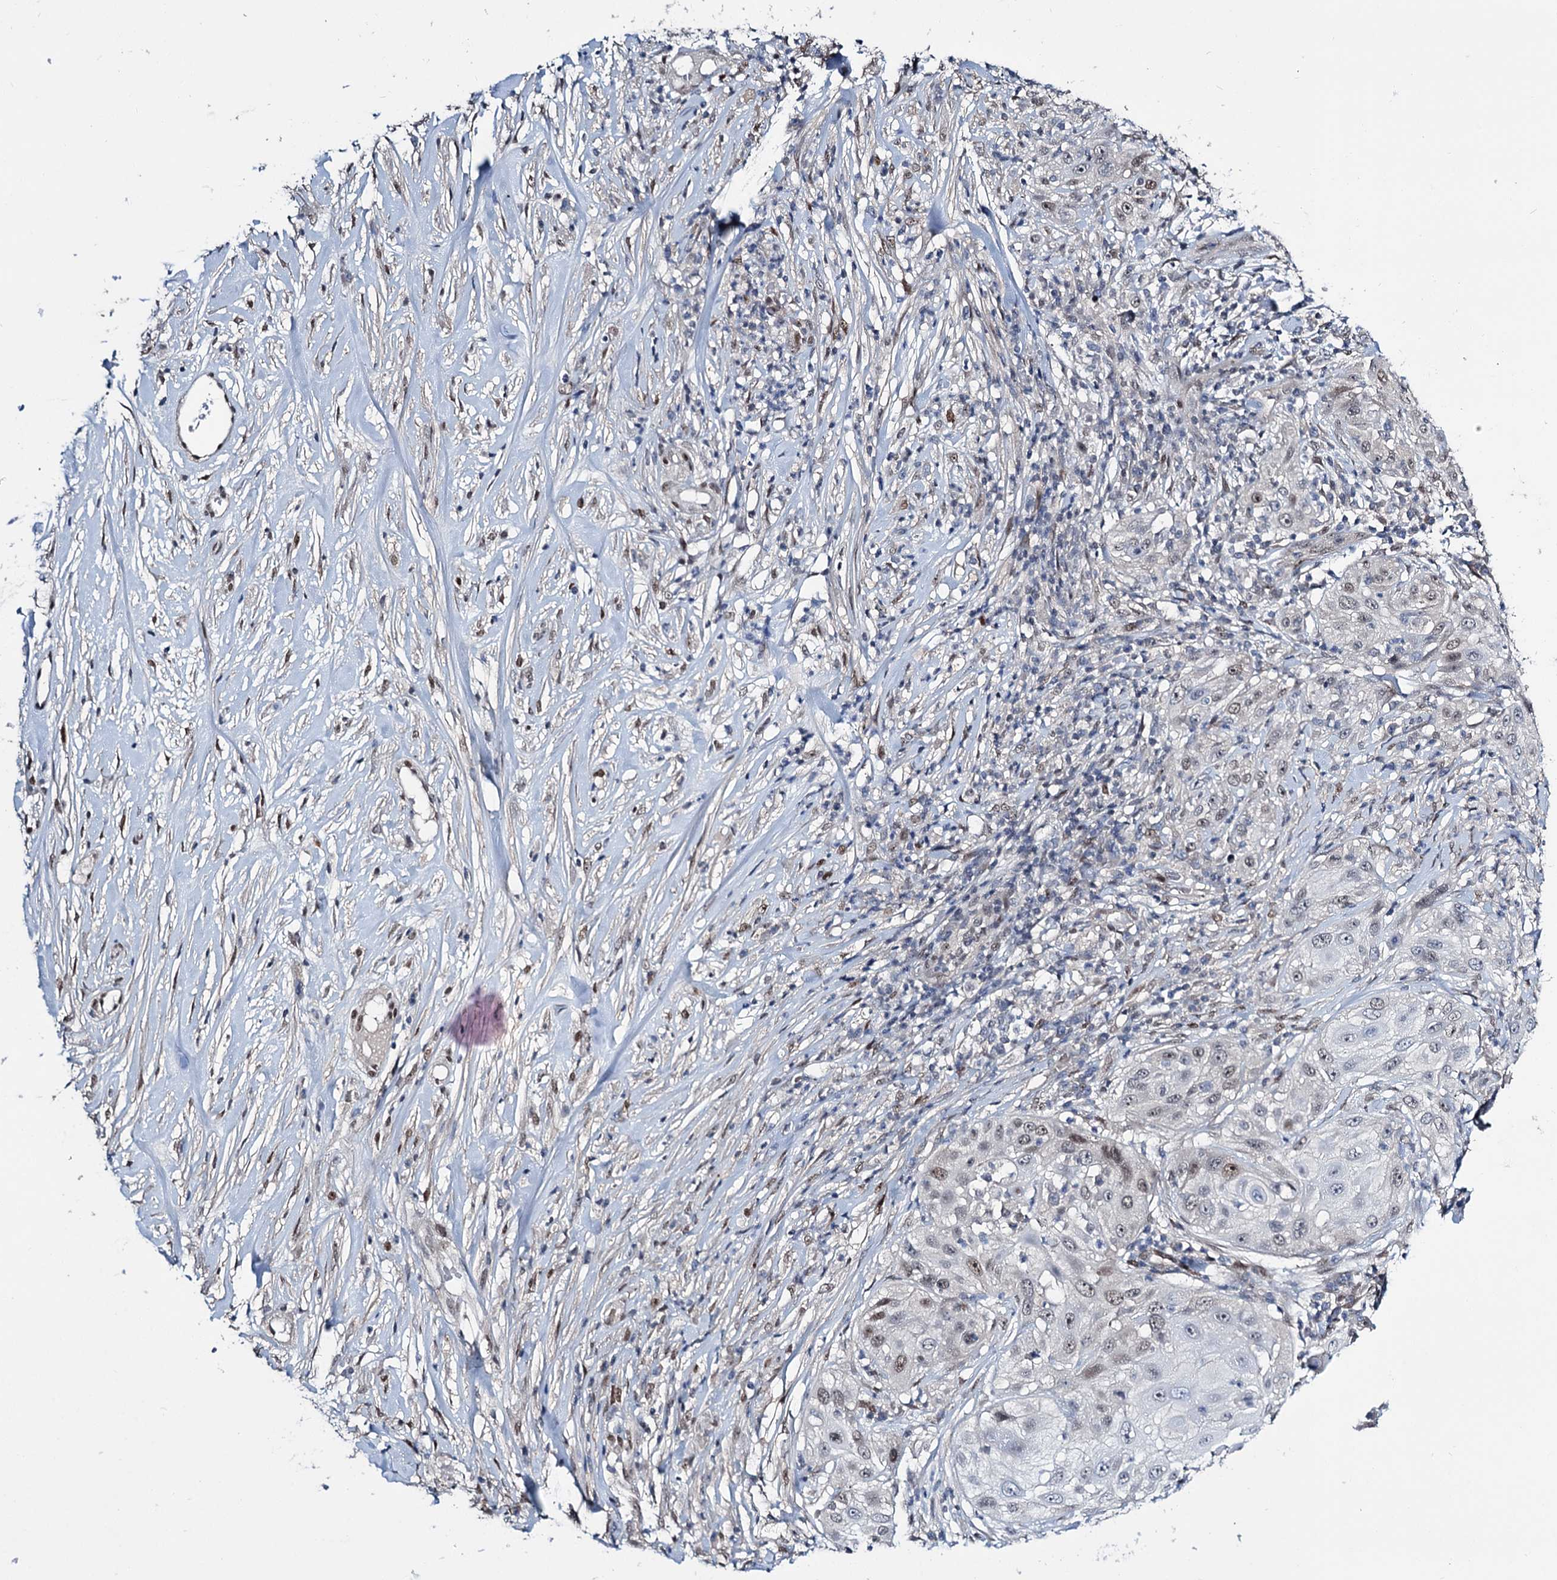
{"staining": {"intensity": "weak", "quantity": "25%-75%", "location": "nuclear"}, "tissue": "skin cancer", "cell_type": "Tumor cells", "image_type": "cancer", "snomed": [{"axis": "morphology", "description": "Squamous cell carcinoma, NOS"}, {"axis": "topography", "description": "Skin"}], "caption": "Immunohistochemistry of human skin cancer (squamous cell carcinoma) reveals low levels of weak nuclear positivity in about 25%-75% of tumor cells.", "gene": "DCUN1D4", "patient": {"sex": "female", "age": 44}}